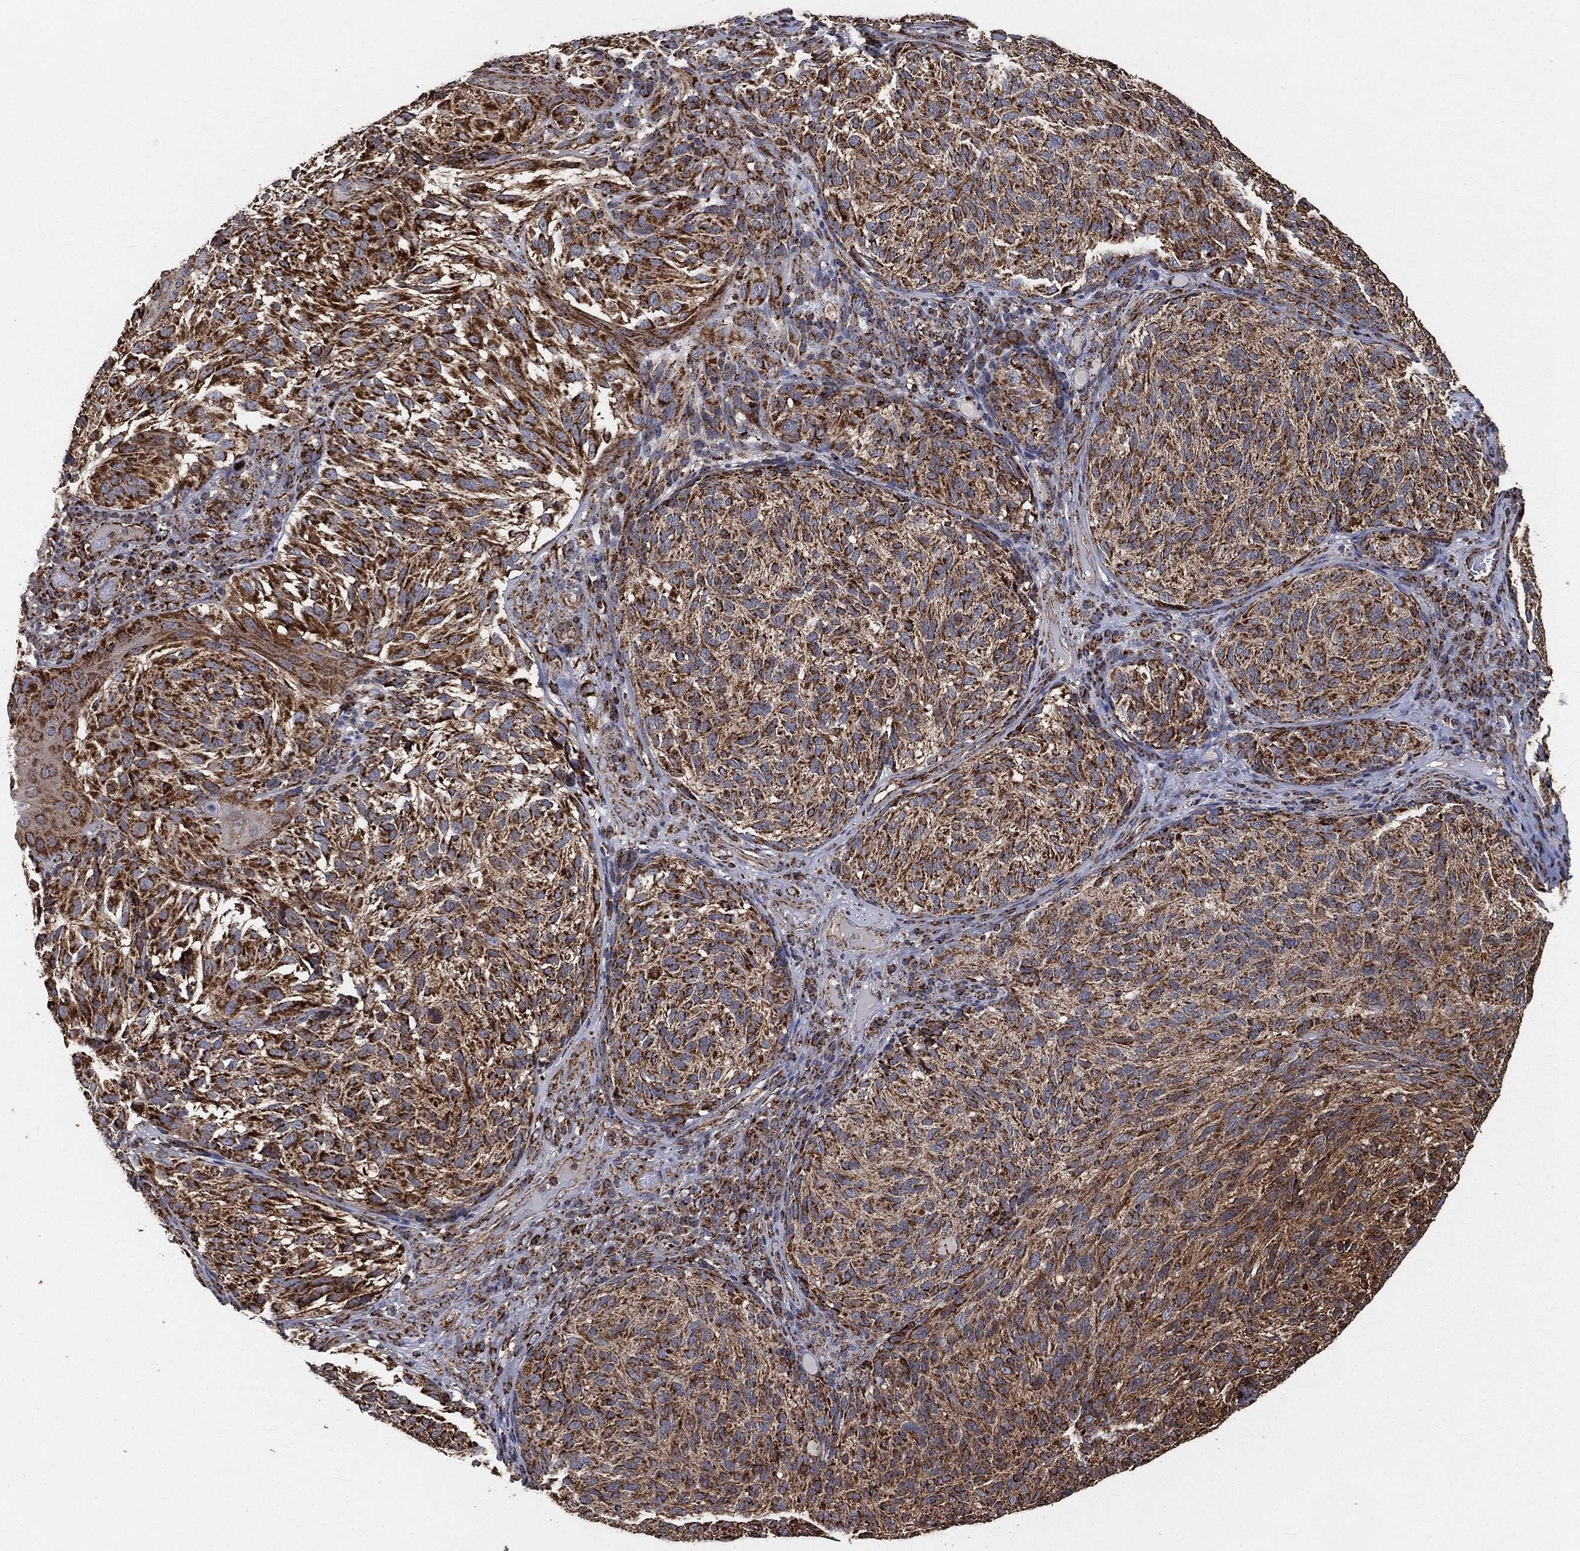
{"staining": {"intensity": "strong", "quantity": ">75%", "location": "cytoplasmic/membranous"}, "tissue": "melanoma", "cell_type": "Tumor cells", "image_type": "cancer", "snomed": [{"axis": "morphology", "description": "Malignant melanoma, NOS"}, {"axis": "topography", "description": "Skin"}], "caption": "Tumor cells exhibit high levels of strong cytoplasmic/membranous staining in approximately >75% of cells in human malignant melanoma.", "gene": "SLC38A7", "patient": {"sex": "female", "age": 73}}